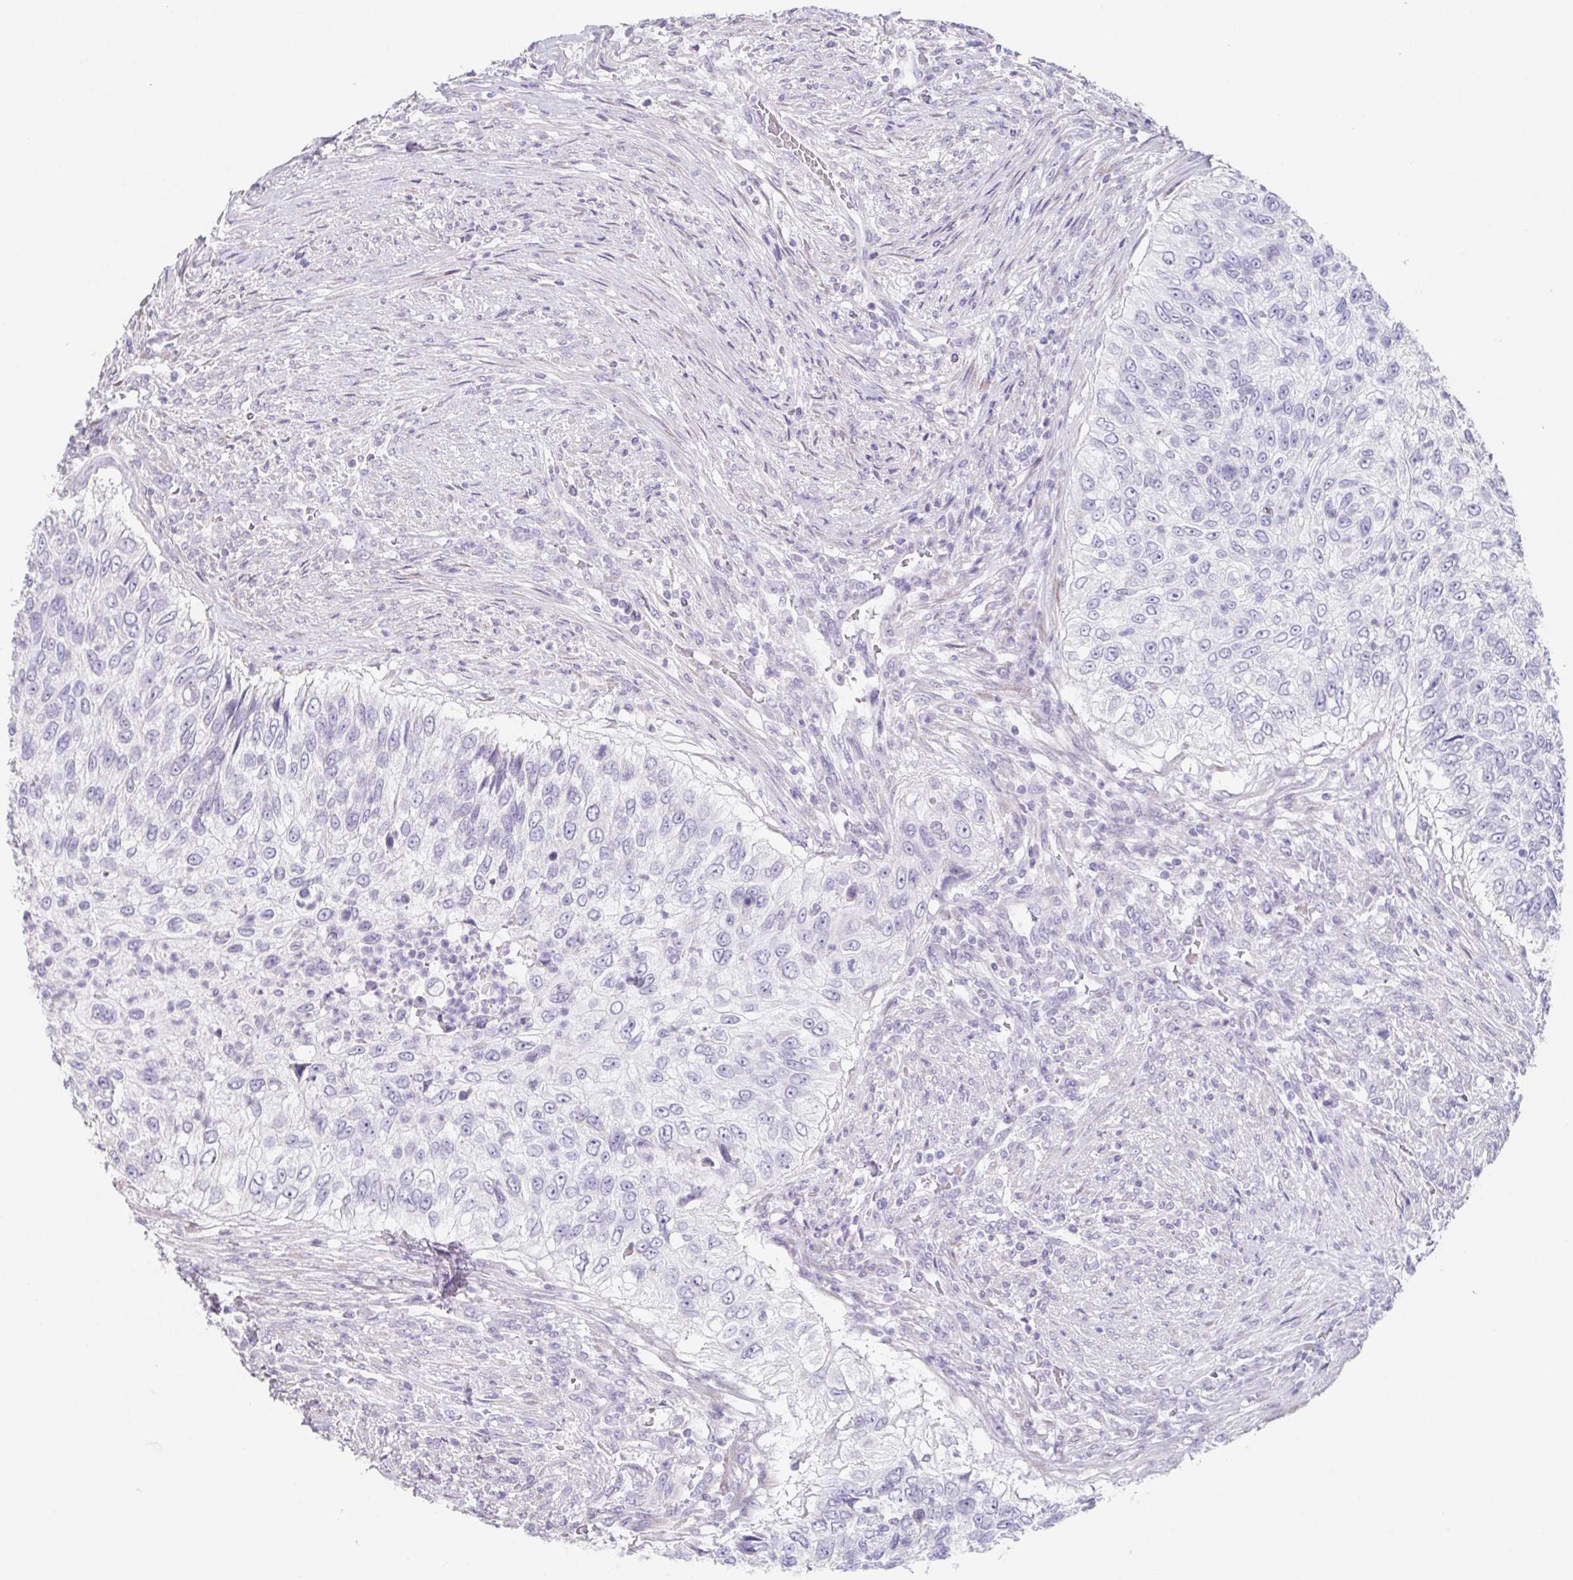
{"staining": {"intensity": "negative", "quantity": "none", "location": "none"}, "tissue": "urothelial cancer", "cell_type": "Tumor cells", "image_type": "cancer", "snomed": [{"axis": "morphology", "description": "Urothelial carcinoma, High grade"}, {"axis": "topography", "description": "Urinary bladder"}], "caption": "Immunohistochemistry of human urothelial cancer exhibits no expression in tumor cells. Brightfield microscopy of immunohistochemistry stained with DAB (brown) and hematoxylin (blue), captured at high magnification.", "gene": "HDGFL1", "patient": {"sex": "female", "age": 60}}